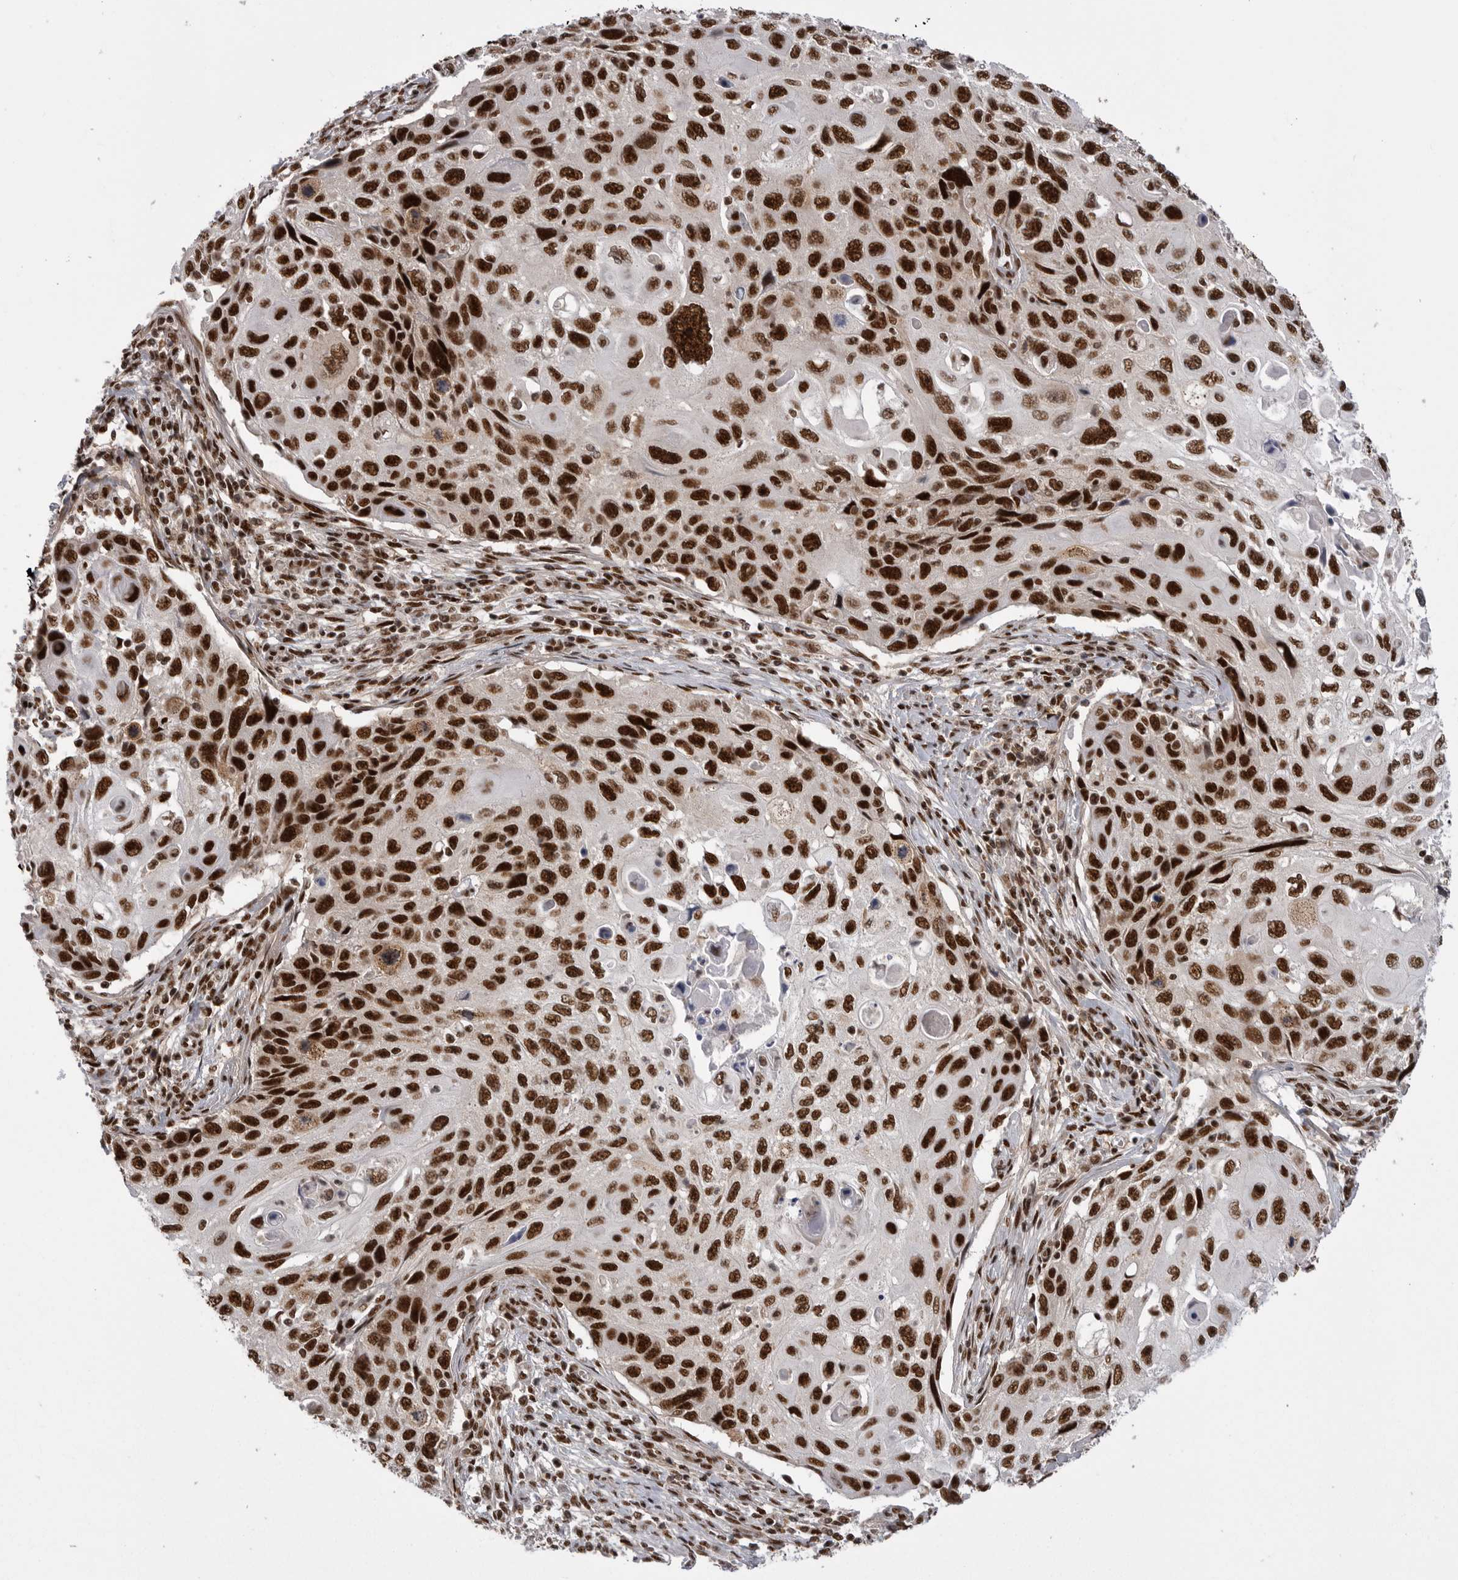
{"staining": {"intensity": "strong", "quantity": ">75%", "location": "nuclear"}, "tissue": "cervical cancer", "cell_type": "Tumor cells", "image_type": "cancer", "snomed": [{"axis": "morphology", "description": "Squamous cell carcinoma, NOS"}, {"axis": "topography", "description": "Cervix"}], "caption": "Protein expression analysis of squamous cell carcinoma (cervical) shows strong nuclear expression in approximately >75% of tumor cells.", "gene": "PPP1R8", "patient": {"sex": "female", "age": 70}}